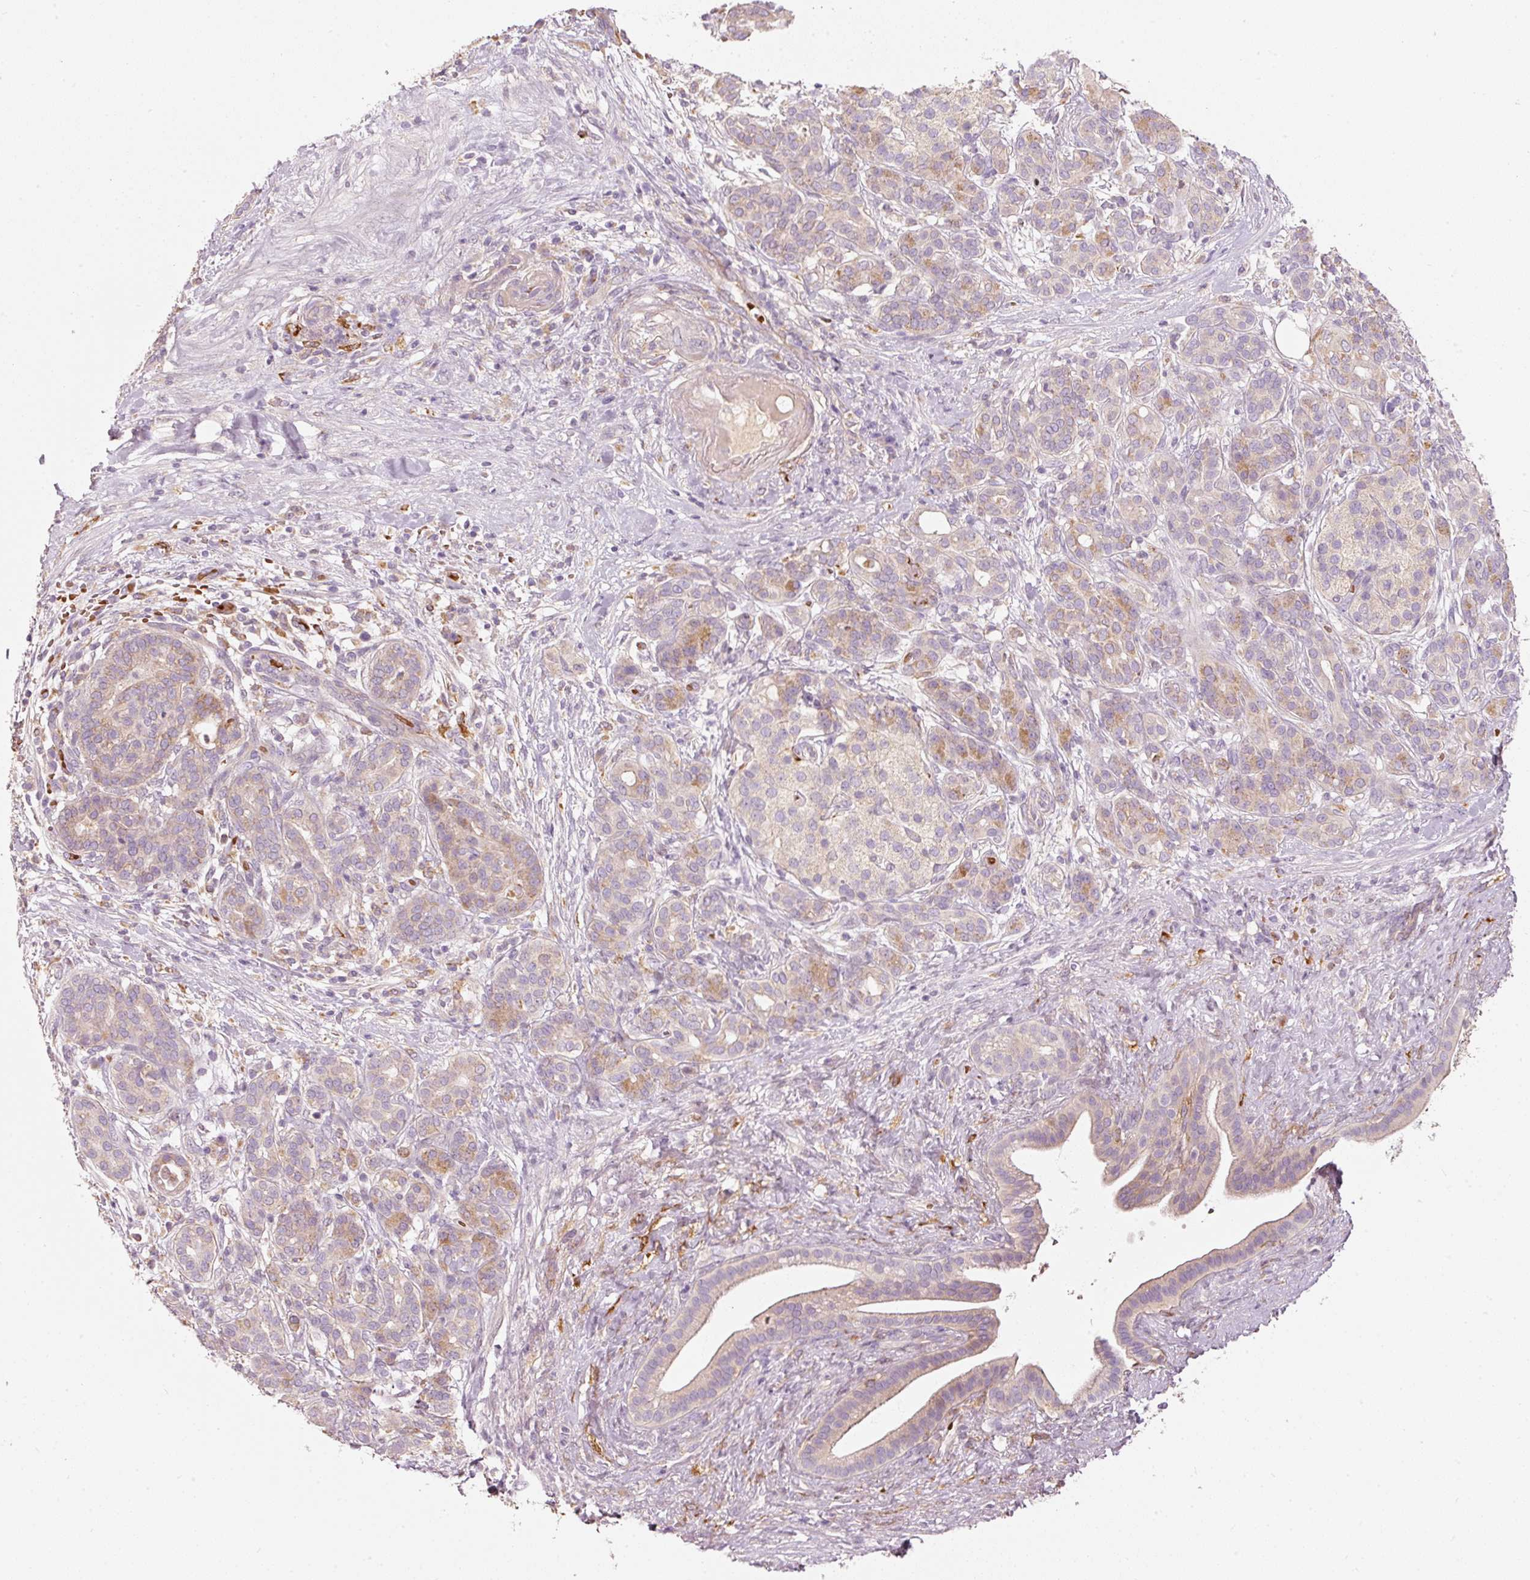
{"staining": {"intensity": "negative", "quantity": "none", "location": "none"}, "tissue": "pancreatic cancer", "cell_type": "Tumor cells", "image_type": "cancer", "snomed": [{"axis": "morphology", "description": "Adenocarcinoma, NOS"}, {"axis": "topography", "description": "Pancreas"}], "caption": "IHC histopathology image of neoplastic tissue: human adenocarcinoma (pancreatic) stained with DAB (3,3'-diaminobenzidine) reveals no significant protein expression in tumor cells.", "gene": "KLHL21", "patient": {"sex": "male", "age": 44}}